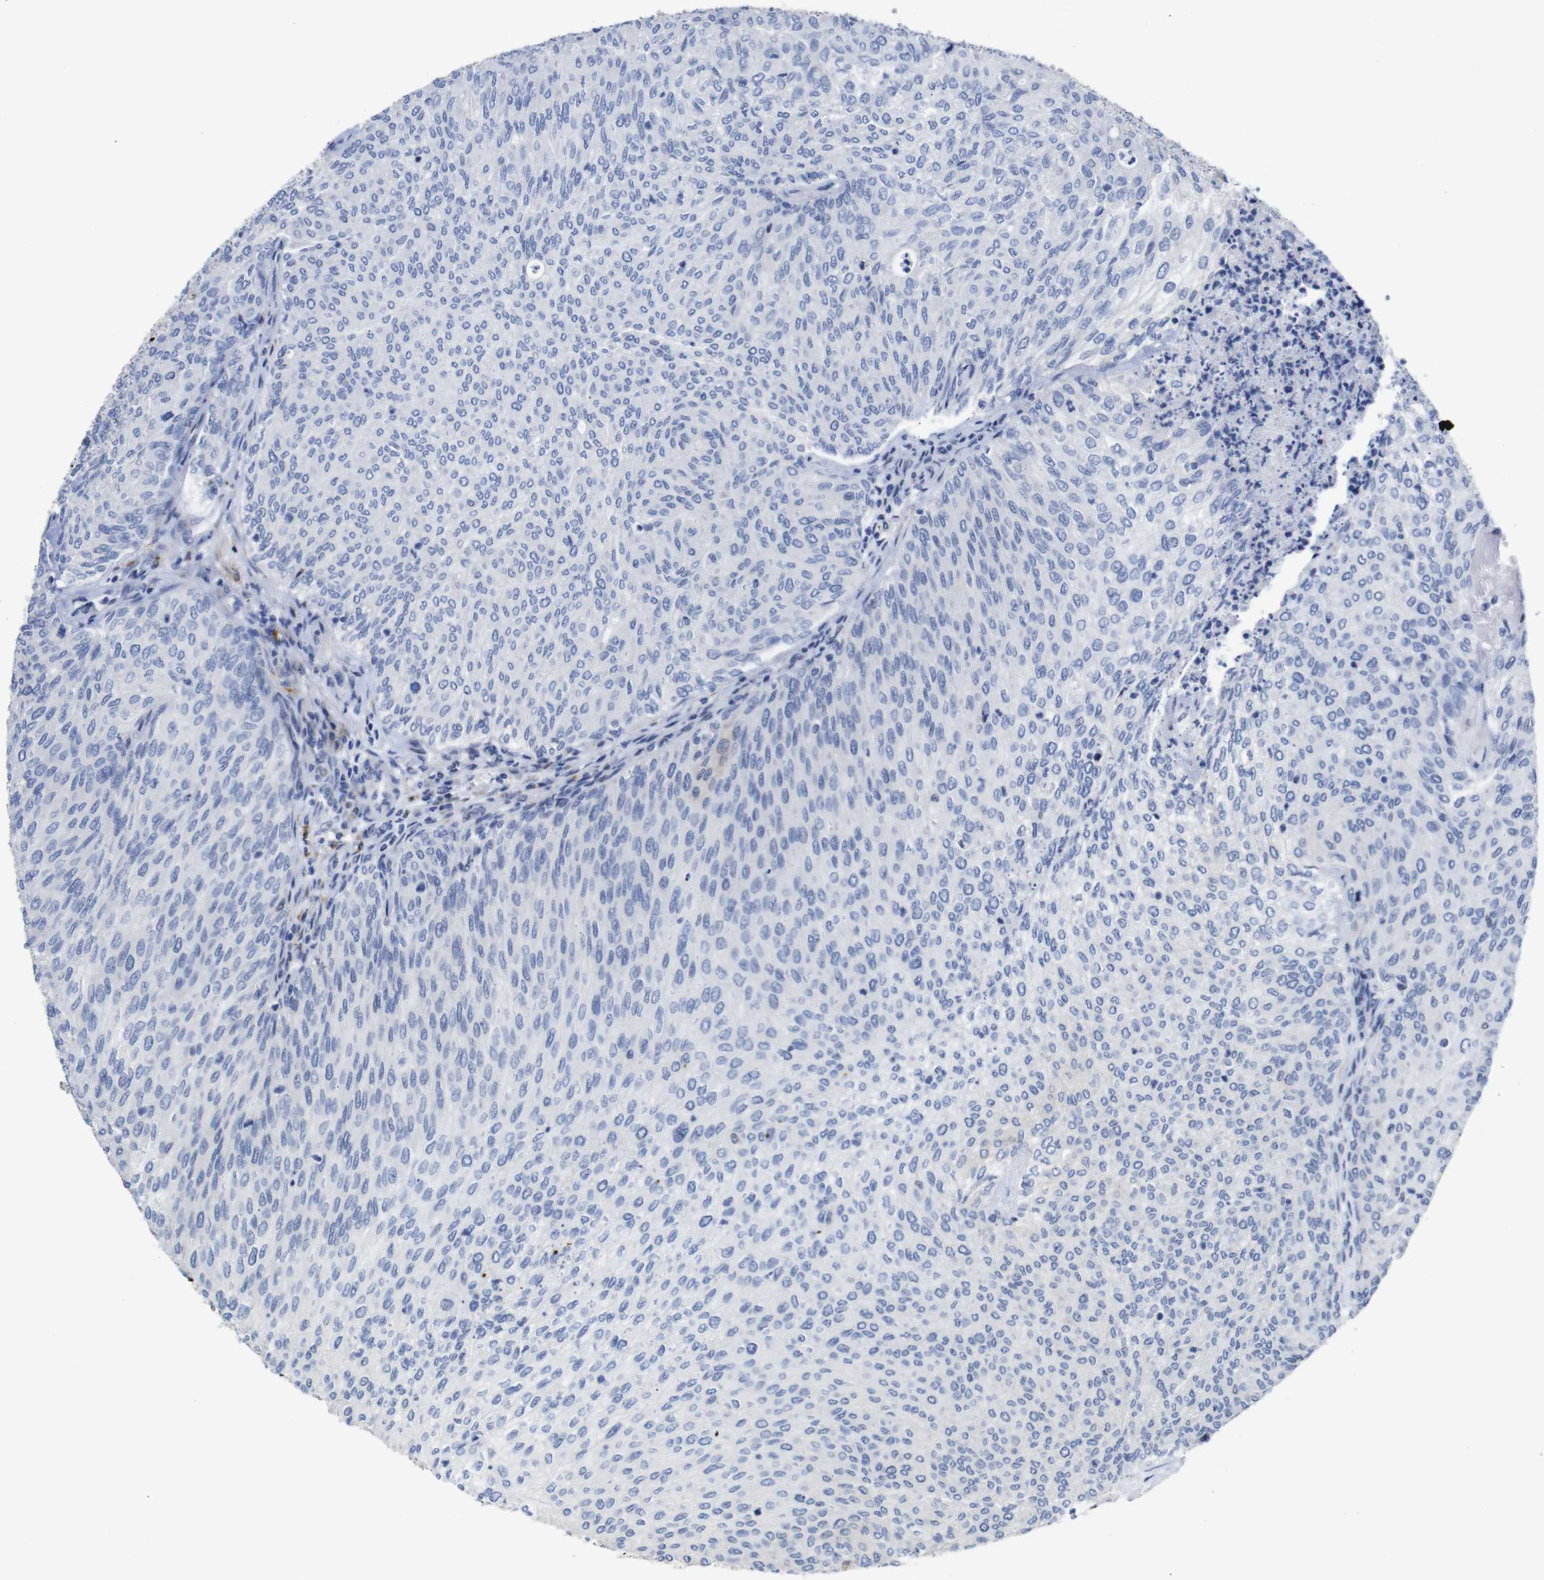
{"staining": {"intensity": "negative", "quantity": "none", "location": "none"}, "tissue": "urothelial cancer", "cell_type": "Tumor cells", "image_type": "cancer", "snomed": [{"axis": "morphology", "description": "Urothelial carcinoma, Low grade"}, {"axis": "topography", "description": "Urinary bladder"}], "caption": "An immunohistochemistry histopathology image of urothelial cancer is shown. There is no staining in tumor cells of urothelial cancer.", "gene": "TCEAL9", "patient": {"sex": "female", "age": 79}}